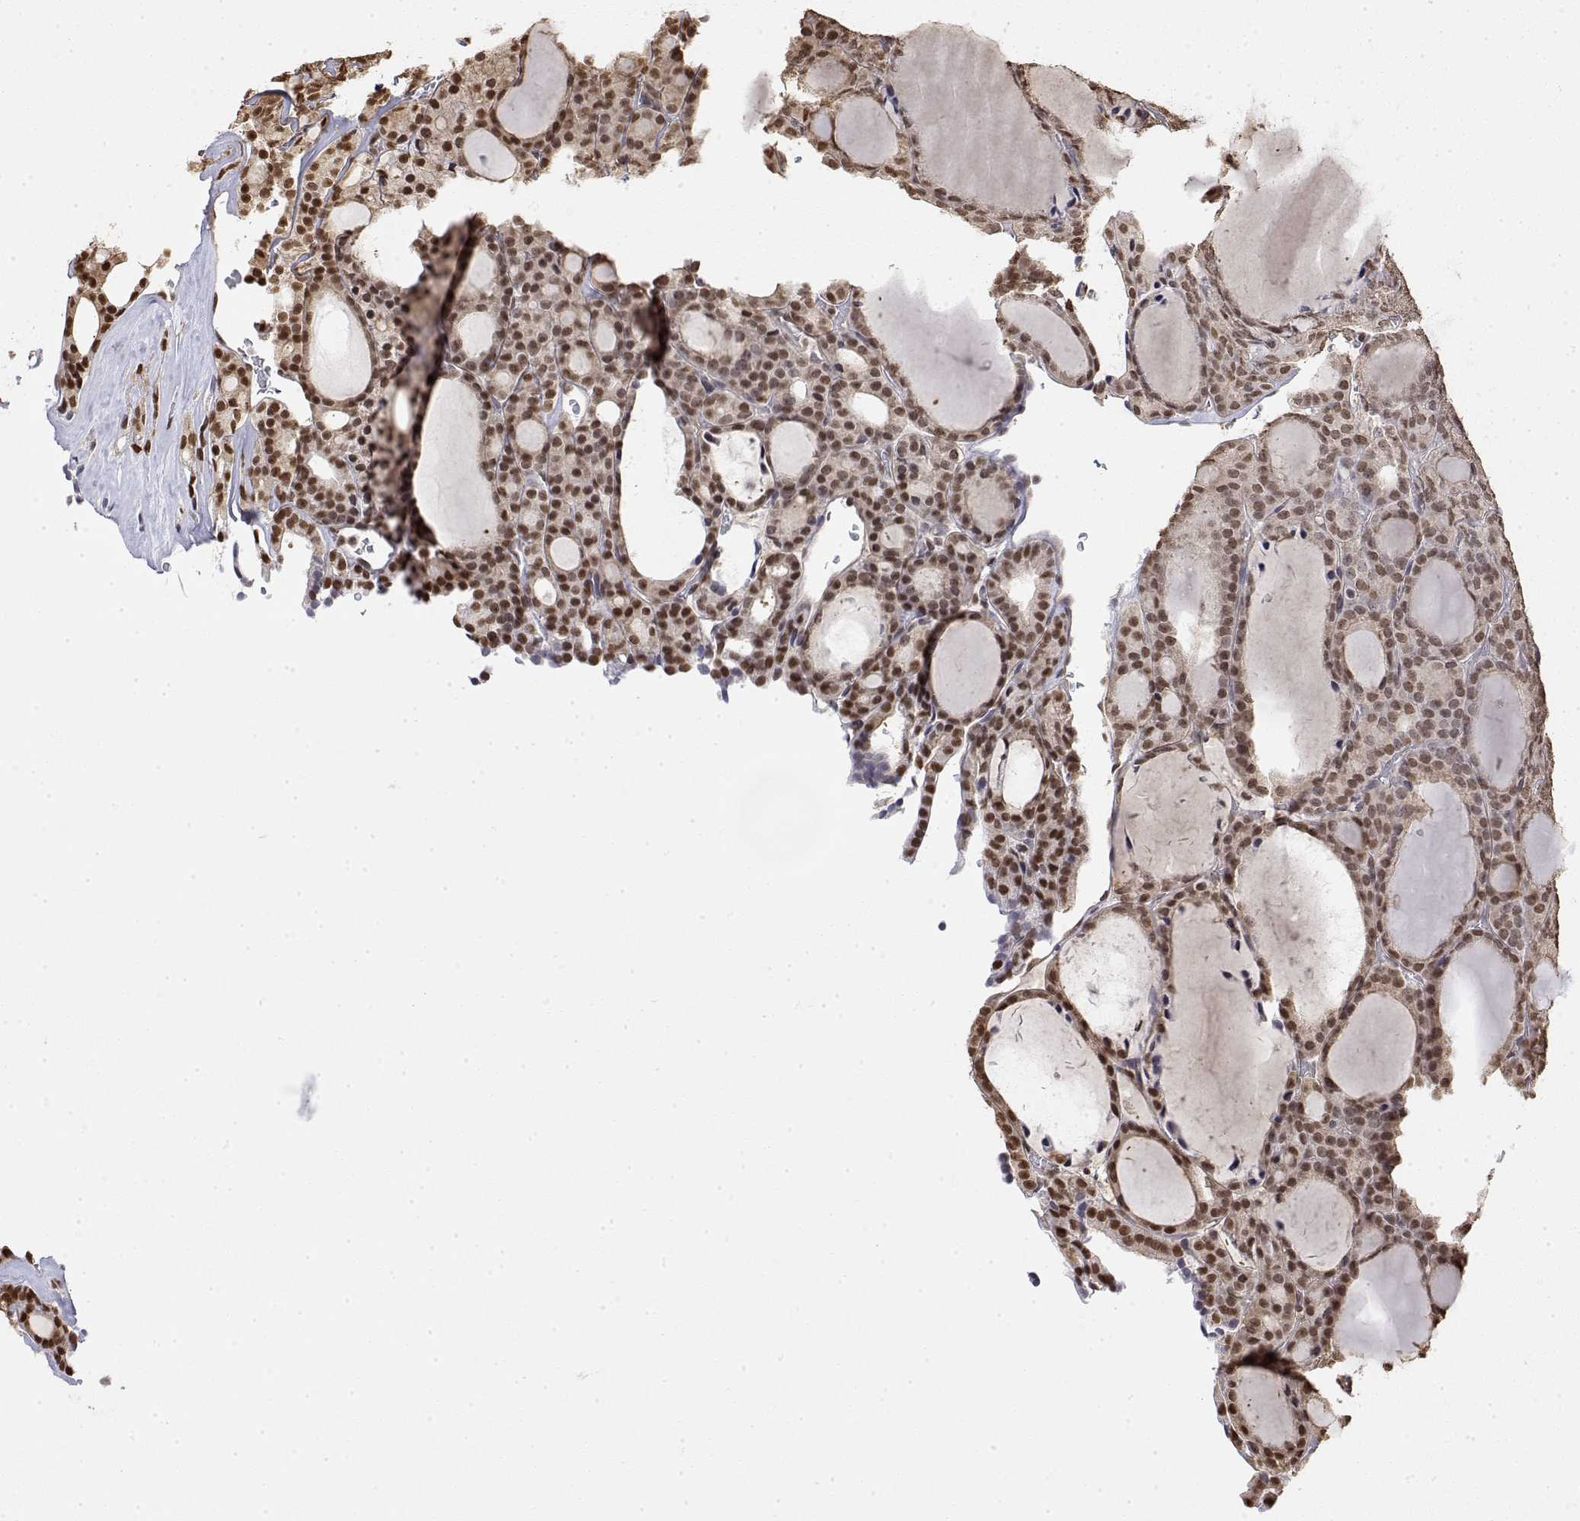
{"staining": {"intensity": "moderate", "quantity": ">75%", "location": "nuclear"}, "tissue": "thyroid cancer", "cell_type": "Tumor cells", "image_type": "cancer", "snomed": [{"axis": "morphology", "description": "Follicular adenoma carcinoma, NOS"}, {"axis": "topography", "description": "Thyroid gland"}], "caption": "A photomicrograph showing moderate nuclear expression in approximately >75% of tumor cells in thyroid follicular adenoma carcinoma, as visualized by brown immunohistochemical staining.", "gene": "TPI1", "patient": {"sex": "male", "age": 74}}